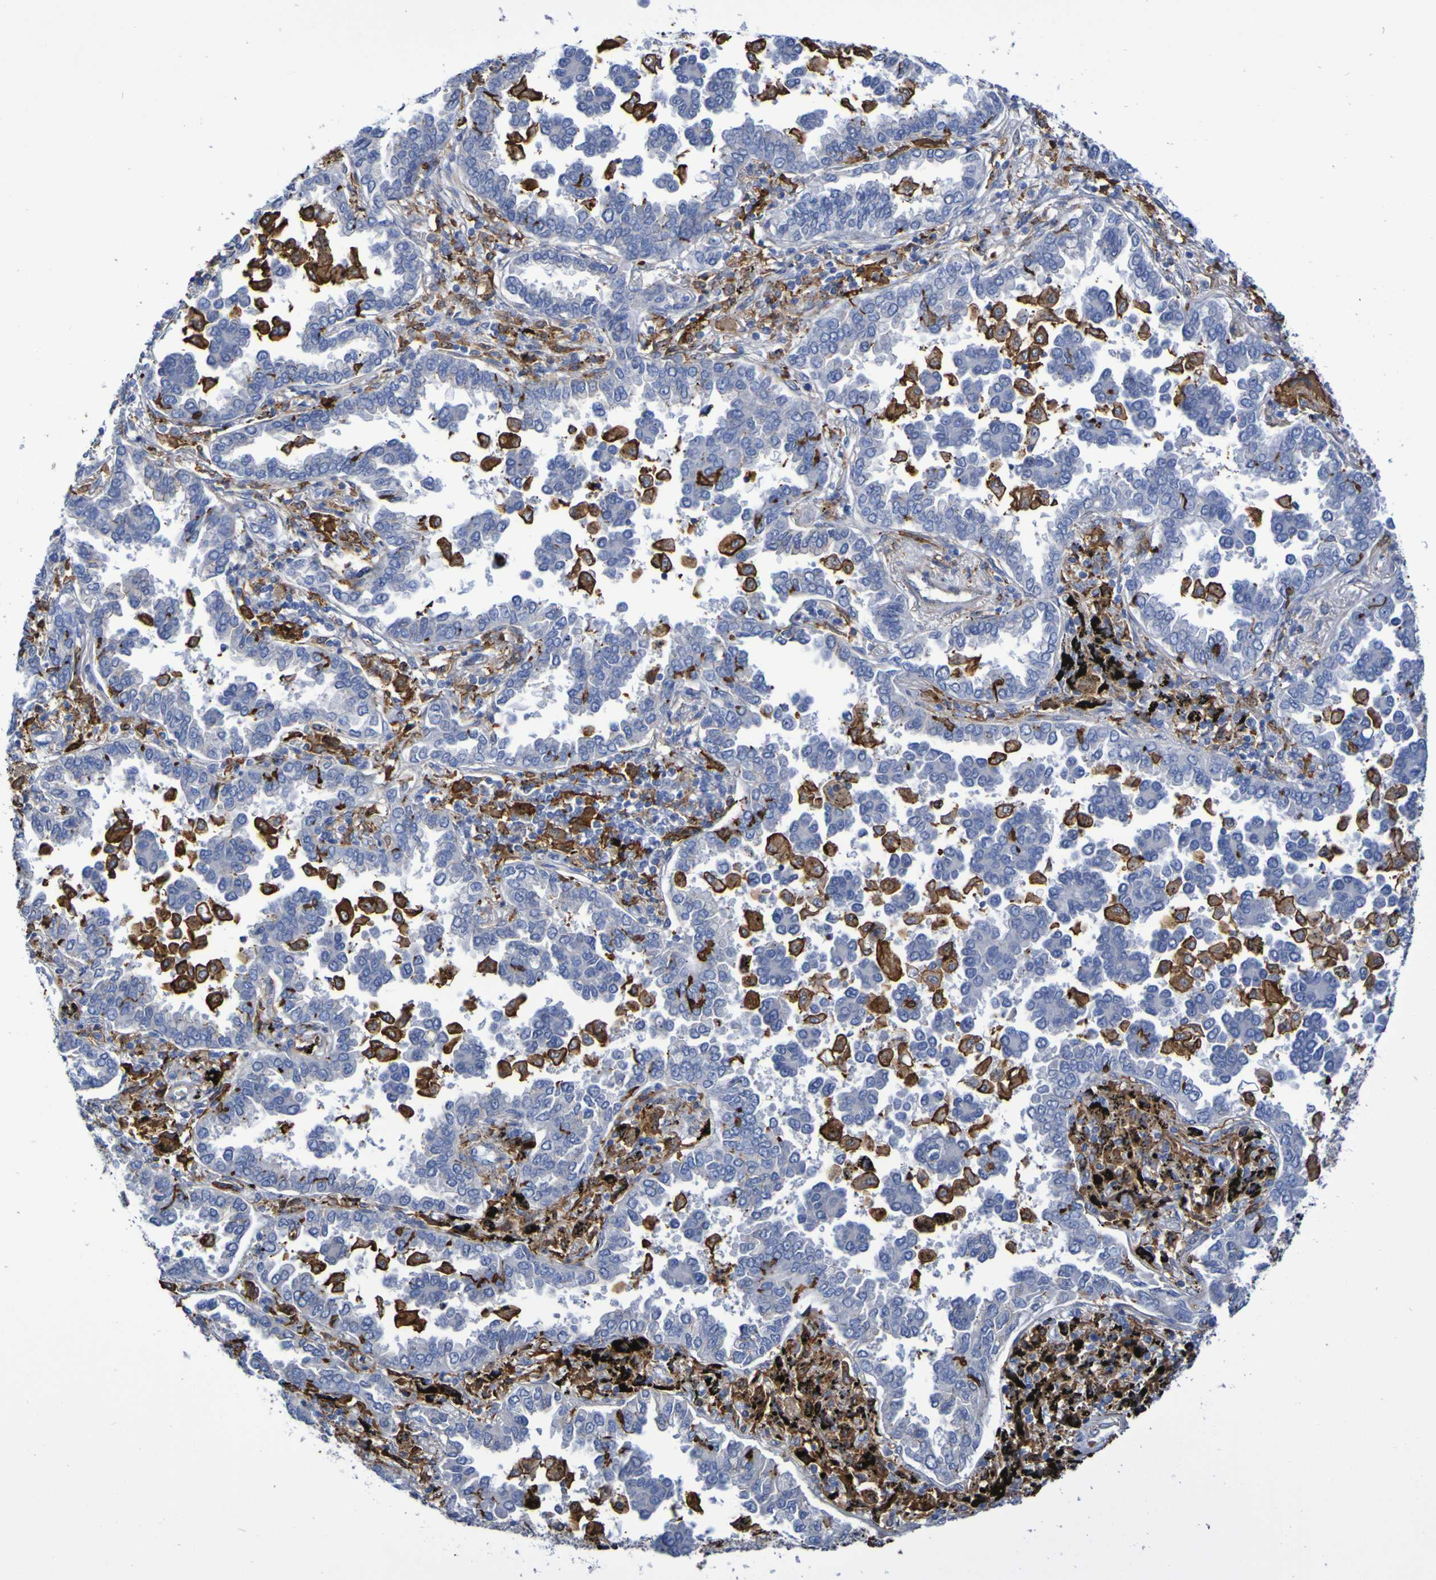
{"staining": {"intensity": "negative", "quantity": "none", "location": "none"}, "tissue": "lung cancer", "cell_type": "Tumor cells", "image_type": "cancer", "snomed": [{"axis": "morphology", "description": "Normal tissue, NOS"}, {"axis": "morphology", "description": "Adenocarcinoma, NOS"}, {"axis": "topography", "description": "Lung"}], "caption": "Tumor cells show no significant expression in adenocarcinoma (lung).", "gene": "SCRG1", "patient": {"sex": "male", "age": 59}}